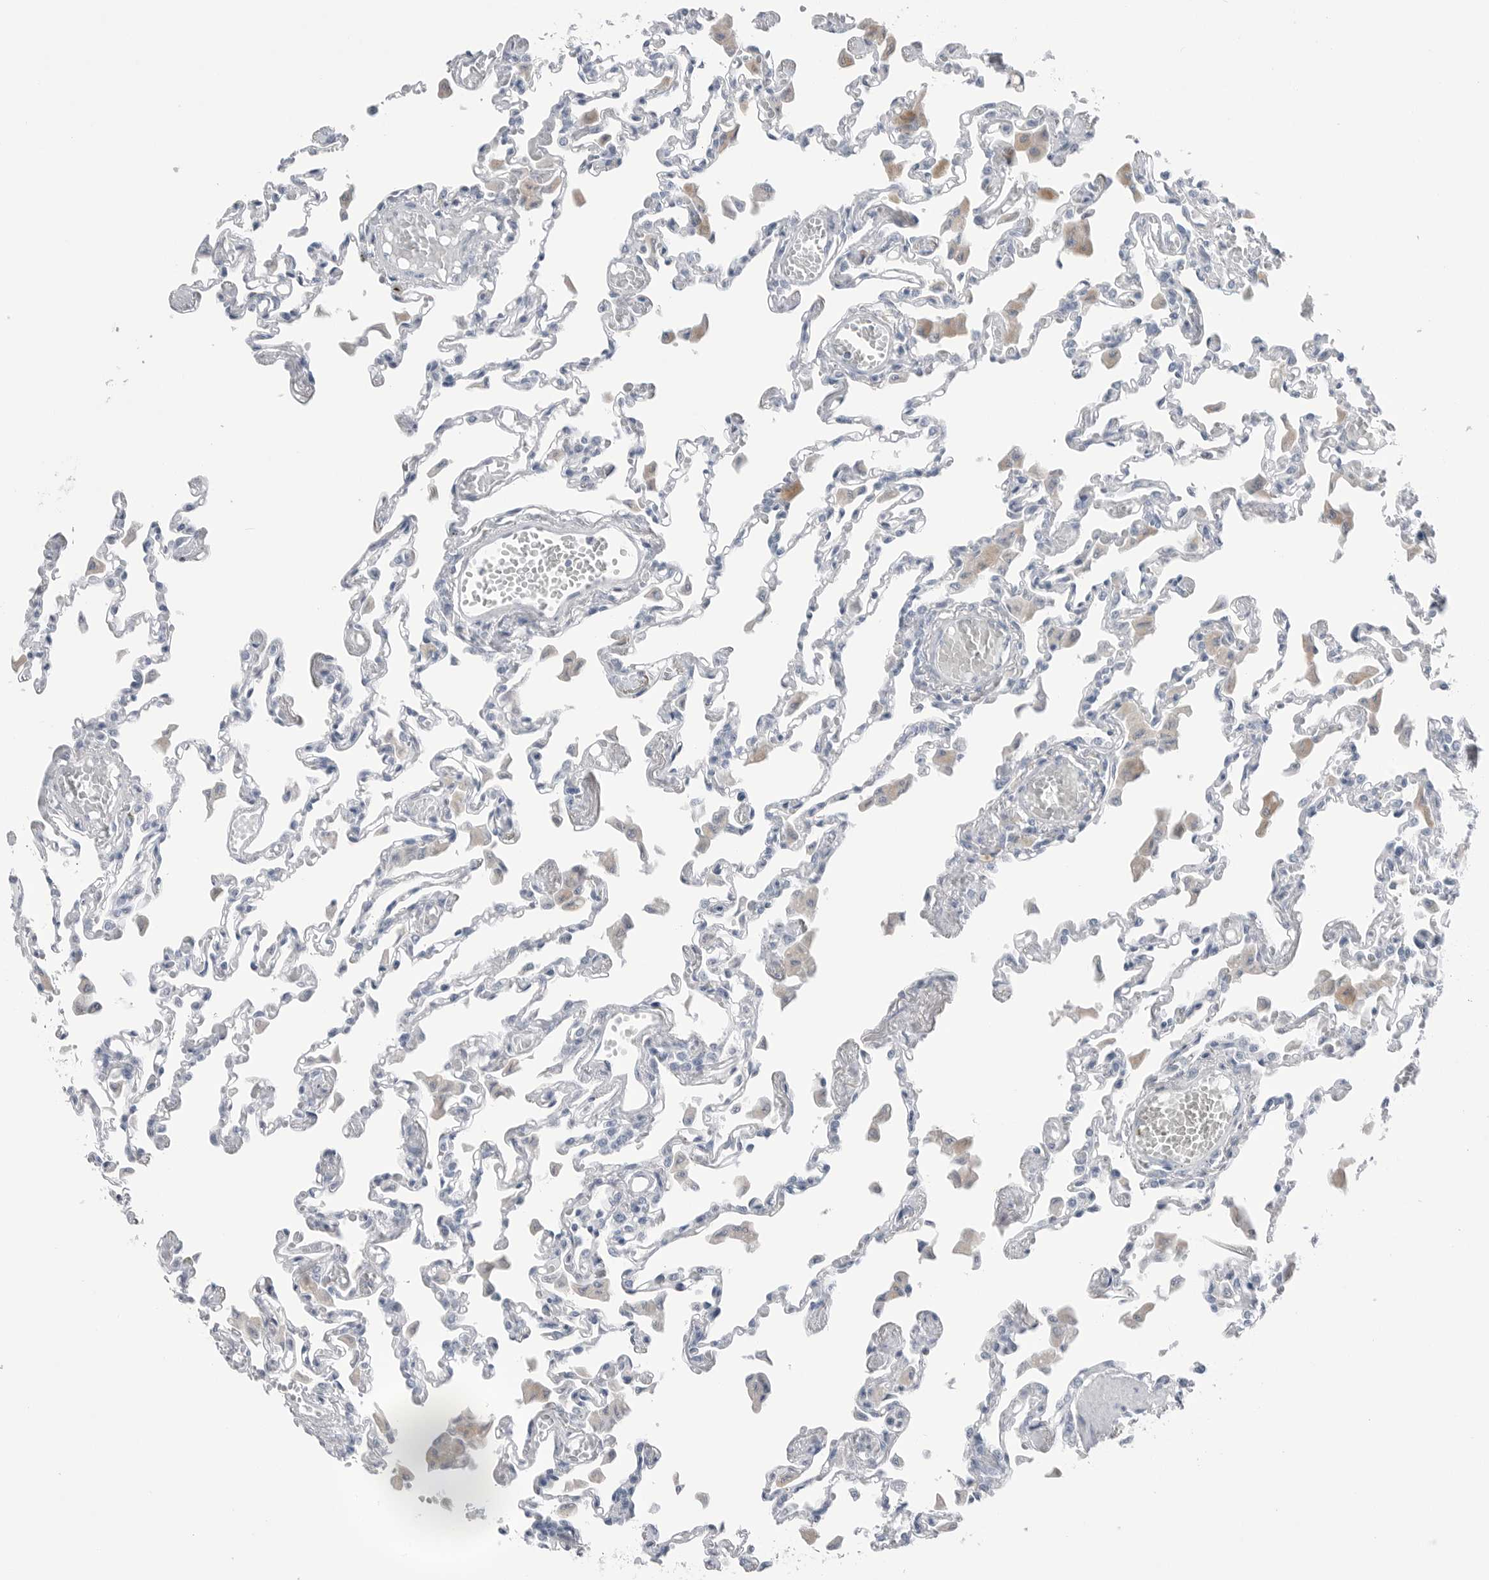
{"staining": {"intensity": "negative", "quantity": "none", "location": "none"}, "tissue": "lung", "cell_type": "Alveolar cells", "image_type": "normal", "snomed": [{"axis": "morphology", "description": "Normal tissue, NOS"}, {"axis": "topography", "description": "Bronchus"}, {"axis": "topography", "description": "Lung"}], "caption": "This histopathology image is of benign lung stained with immunohistochemistry to label a protein in brown with the nuclei are counter-stained blue. There is no staining in alveolar cells. The staining is performed using DAB (3,3'-diaminobenzidine) brown chromogen with nuclei counter-stained in using hematoxylin.", "gene": "ABHD12", "patient": {"sex": "female", "age": 49}}